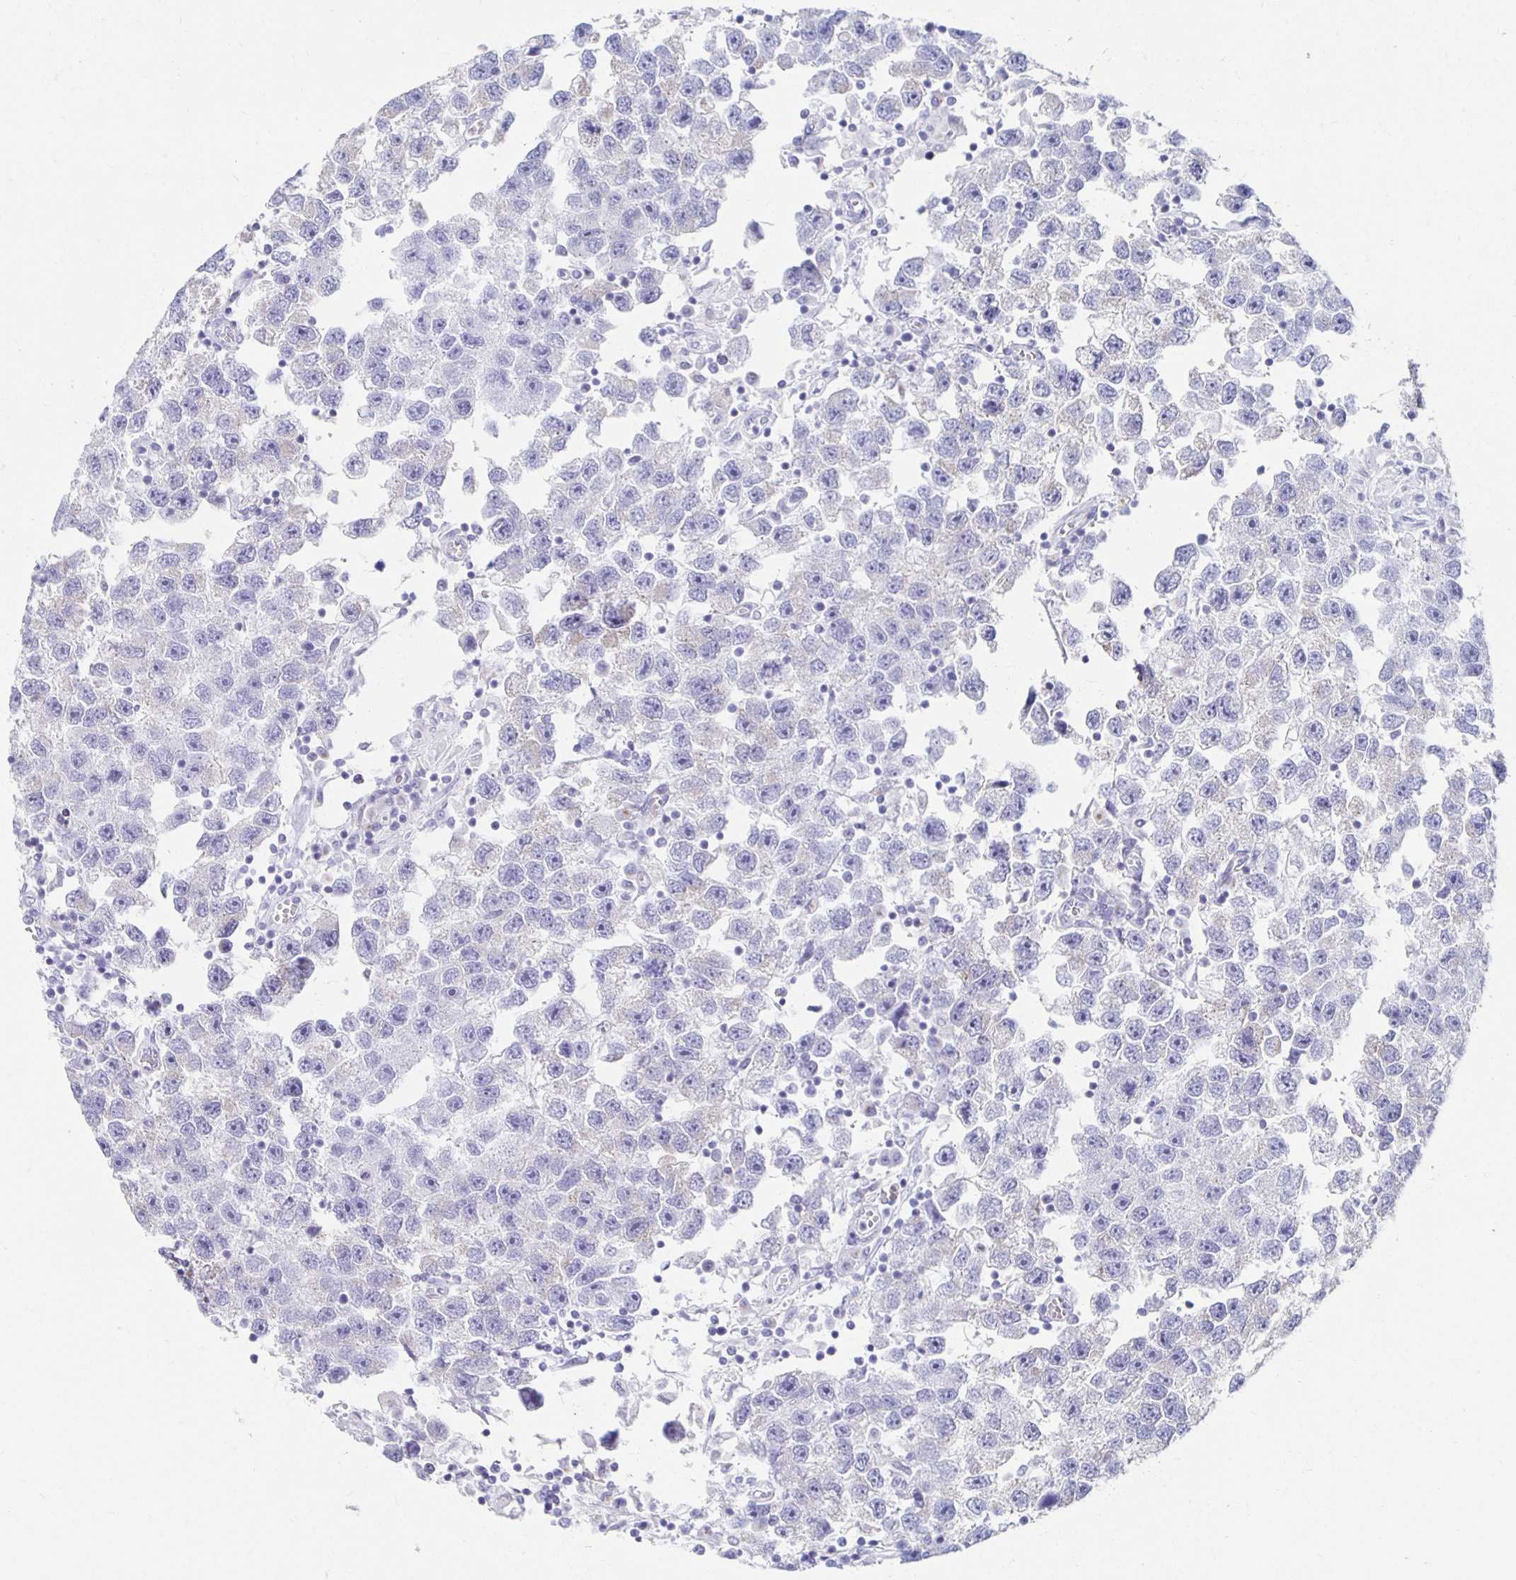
{"staining": {"intensity": "negative", "quantity": "none", "location": "none"}, "tissue": "testis cancer", "cell_type": "Tumor cells", "image_type": "cancer", "snomed": [{"axis": "morphology", "description": "Seminoma, NOS"}, {"axis": "topography", "description": "Testis"}], "caption": "Tumor cells show no significant protein expression in testis cancer.", "gene": "TEX44", "patient": {"sex": "male", "age": 26}}